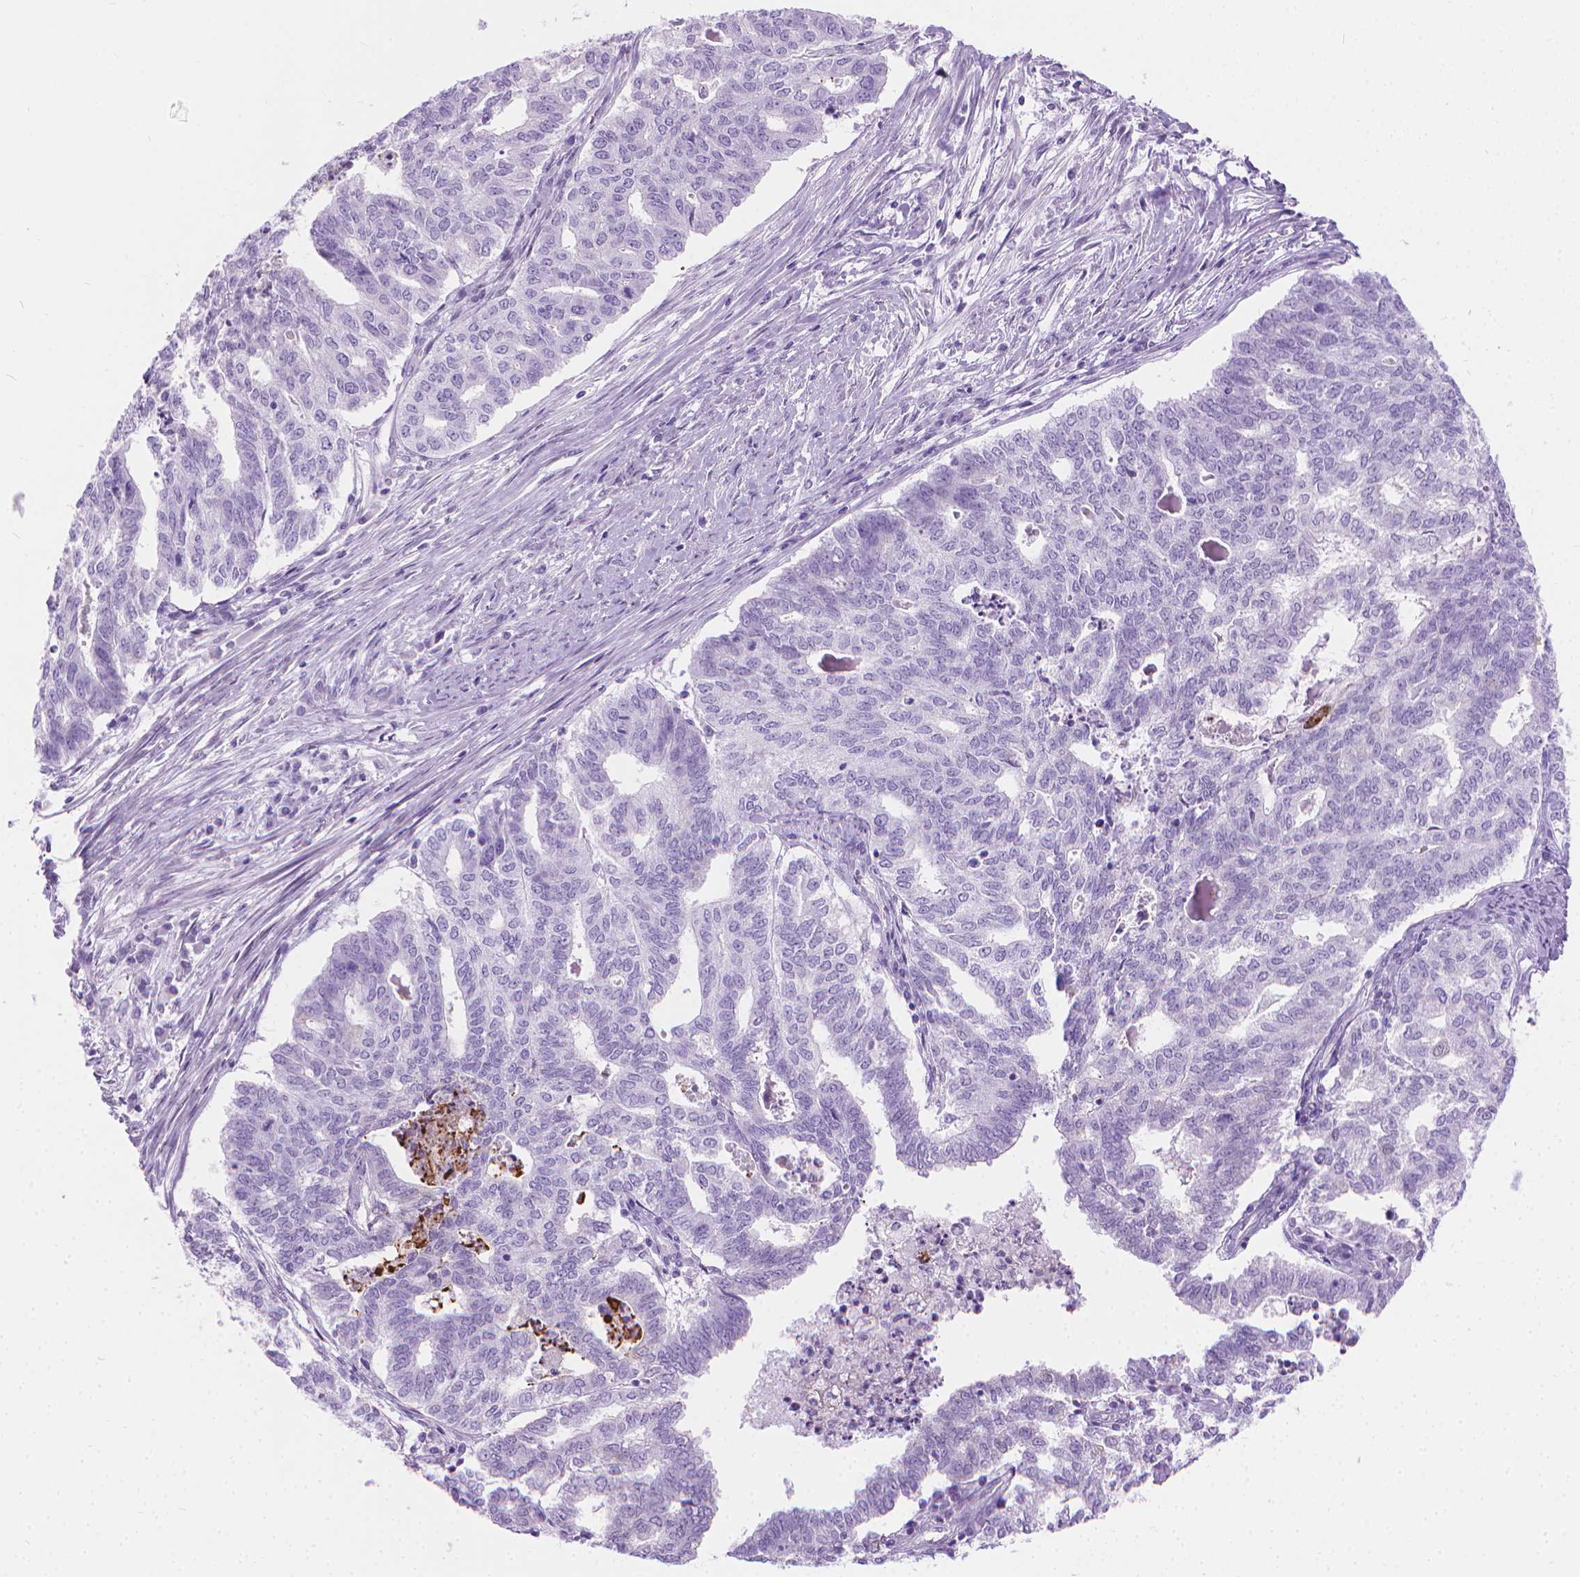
{"staining": {"intensity": "negative", "quantity": "none", "location": "none"}, "tissue": "endometrial cancer", "cell_type": "Tumor cells", "image_type": "cancer", "snomed": [{"axis": "morphology", "description": "Adenocarcinoma, NOS"}, {"axis": "topography", "description": "Endometrium"}], "caption": "An immunohistochemistry micrograph of endometrial cancer is shown. There is no staining in tumor cells of endometrial cancer.", "gene": "CFAP52", "patient": {"sex": "female", "age": 79}}